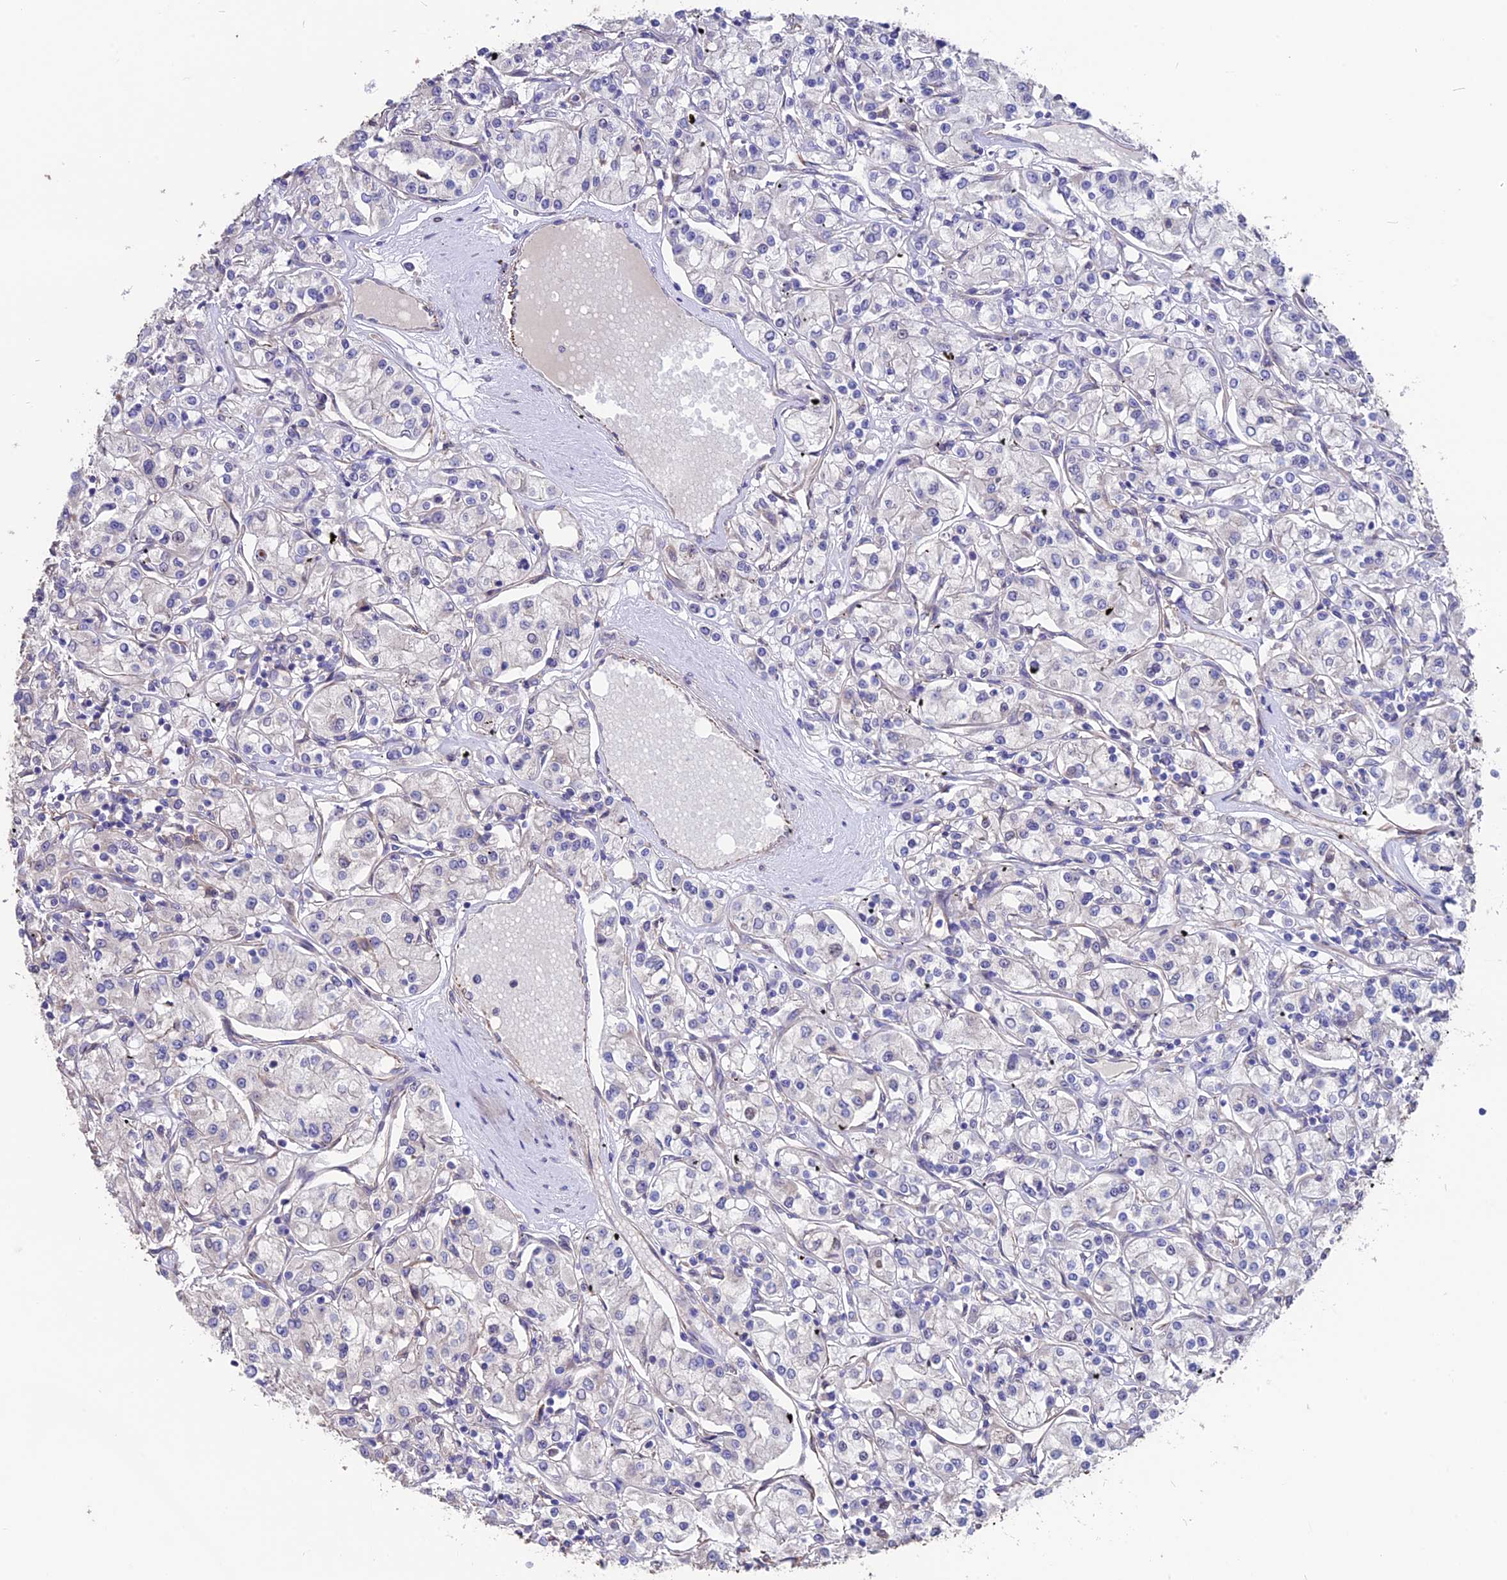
{"staining": {"intensity": "negative", "quantity": "none", "location": "none"}, "tissue": "renal cancer", "cell_type": "Tumor cells", "image_type": "cancer", "snomed": [{"axis": "morphology", "description": "Adenocarcinoma, NOS"}, {"axis": "topography", "description": "Kidney"}], "caption": "Adenocarcinoma (renal) was stained to show a protein in brown. There is no significant expression in tumor cells. (Brightfield microscopy of DAB (3,3'-diaminobenzidine) IHC at high magnification).", "gene": "SEH1L", "patient": {"sex": "female", "age": 59}}